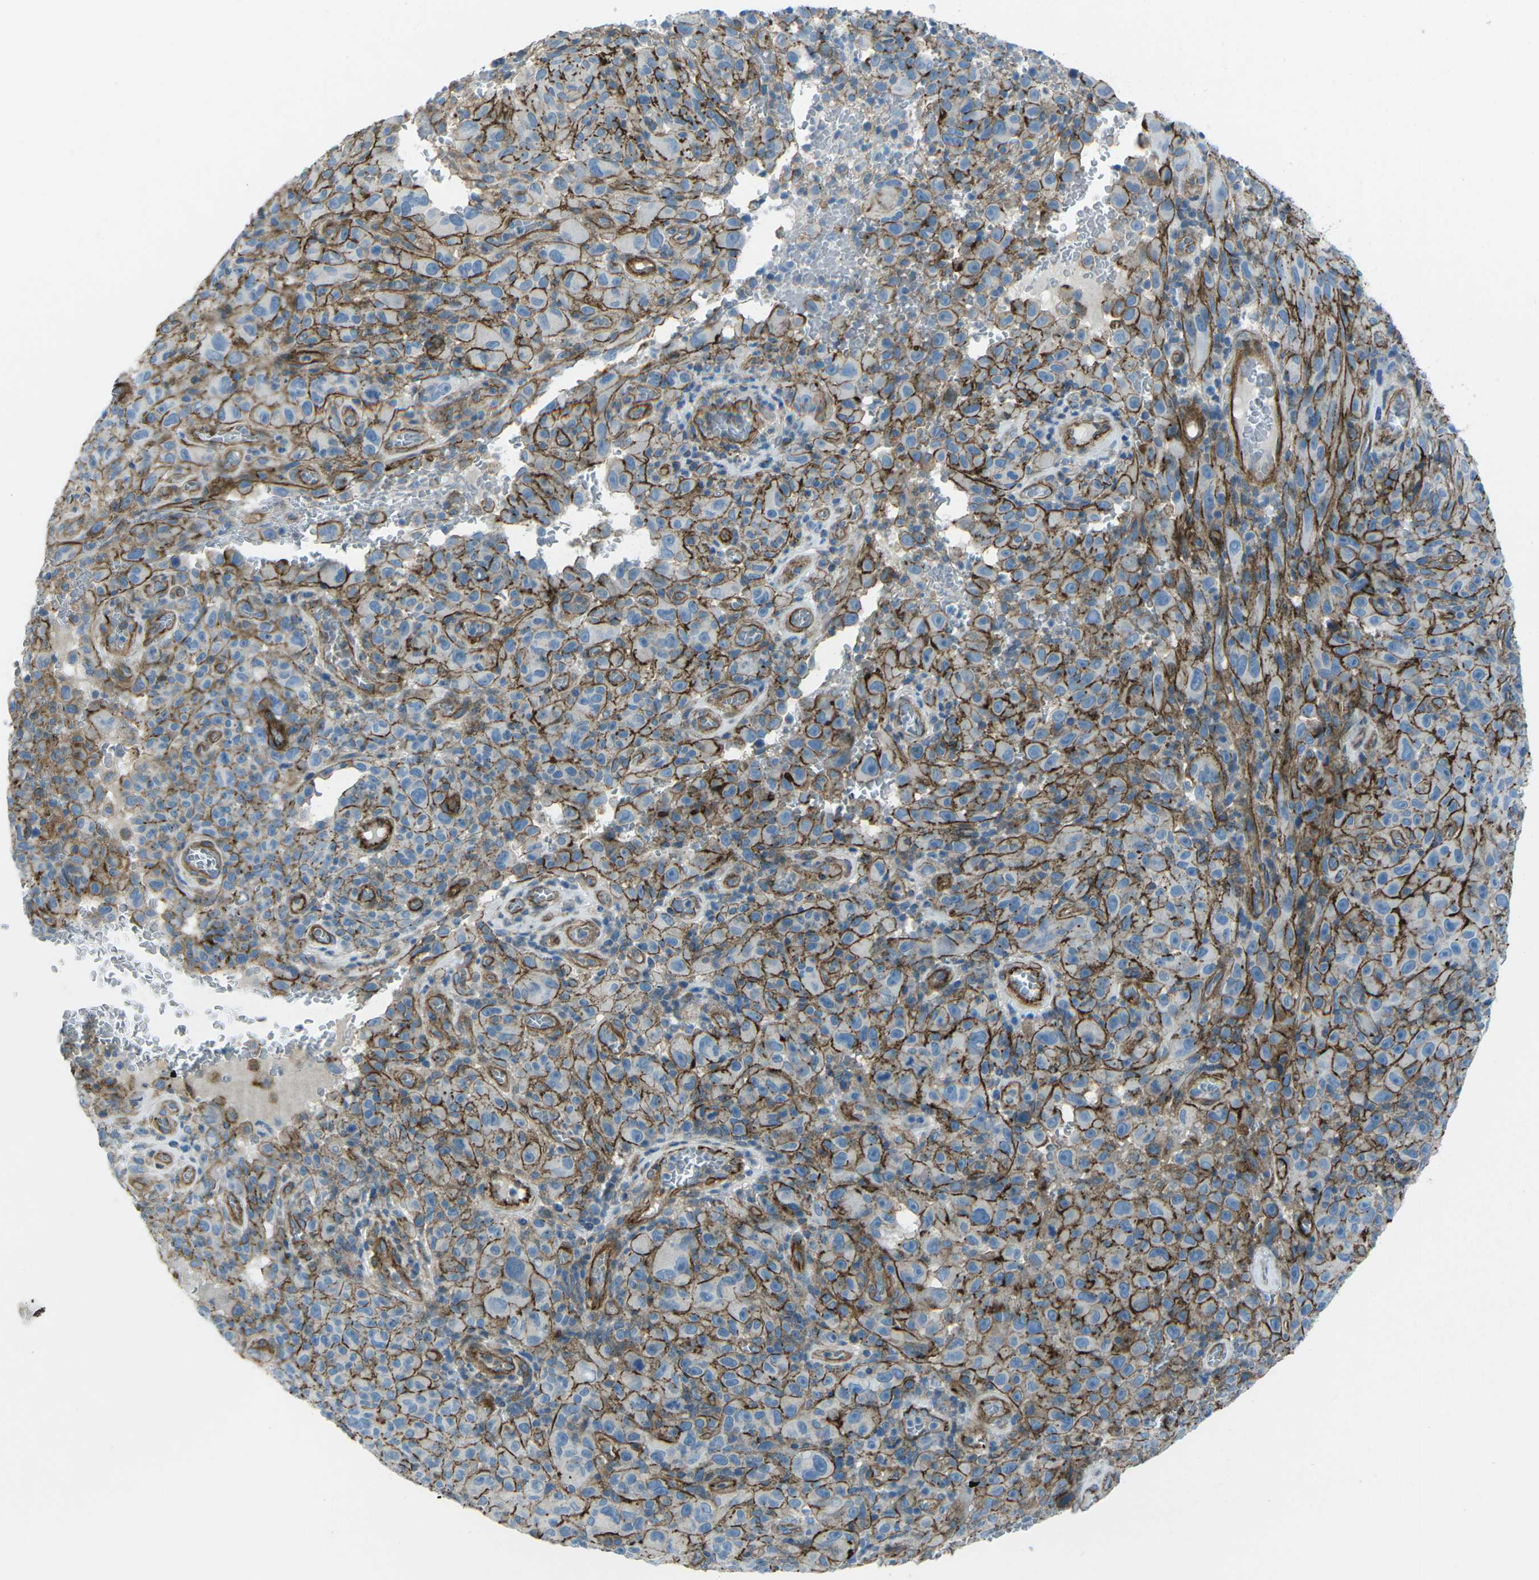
{"staining": {"intensity": "moderate", "quantity": "25%-75%", "location": "cytoplasmic/membranous"}, "tissue": "melanoma", "cell_type": "Tumor cells", "image_type": "cancer", "snomed": [{"axis": "morphology", "description": "Malignant melanoma, NOS"}, {"axis": "topography", "description": "Skin"}], "caption": "A histopathology image showing moderate cytoplasmic/membranous staining in about 25%-75% of tumor cells in malignant melanoma, as visualized by brown immunohistochemical staining.", "gene": "UTRN", "patient": {"sex": "female", "age": 82}}